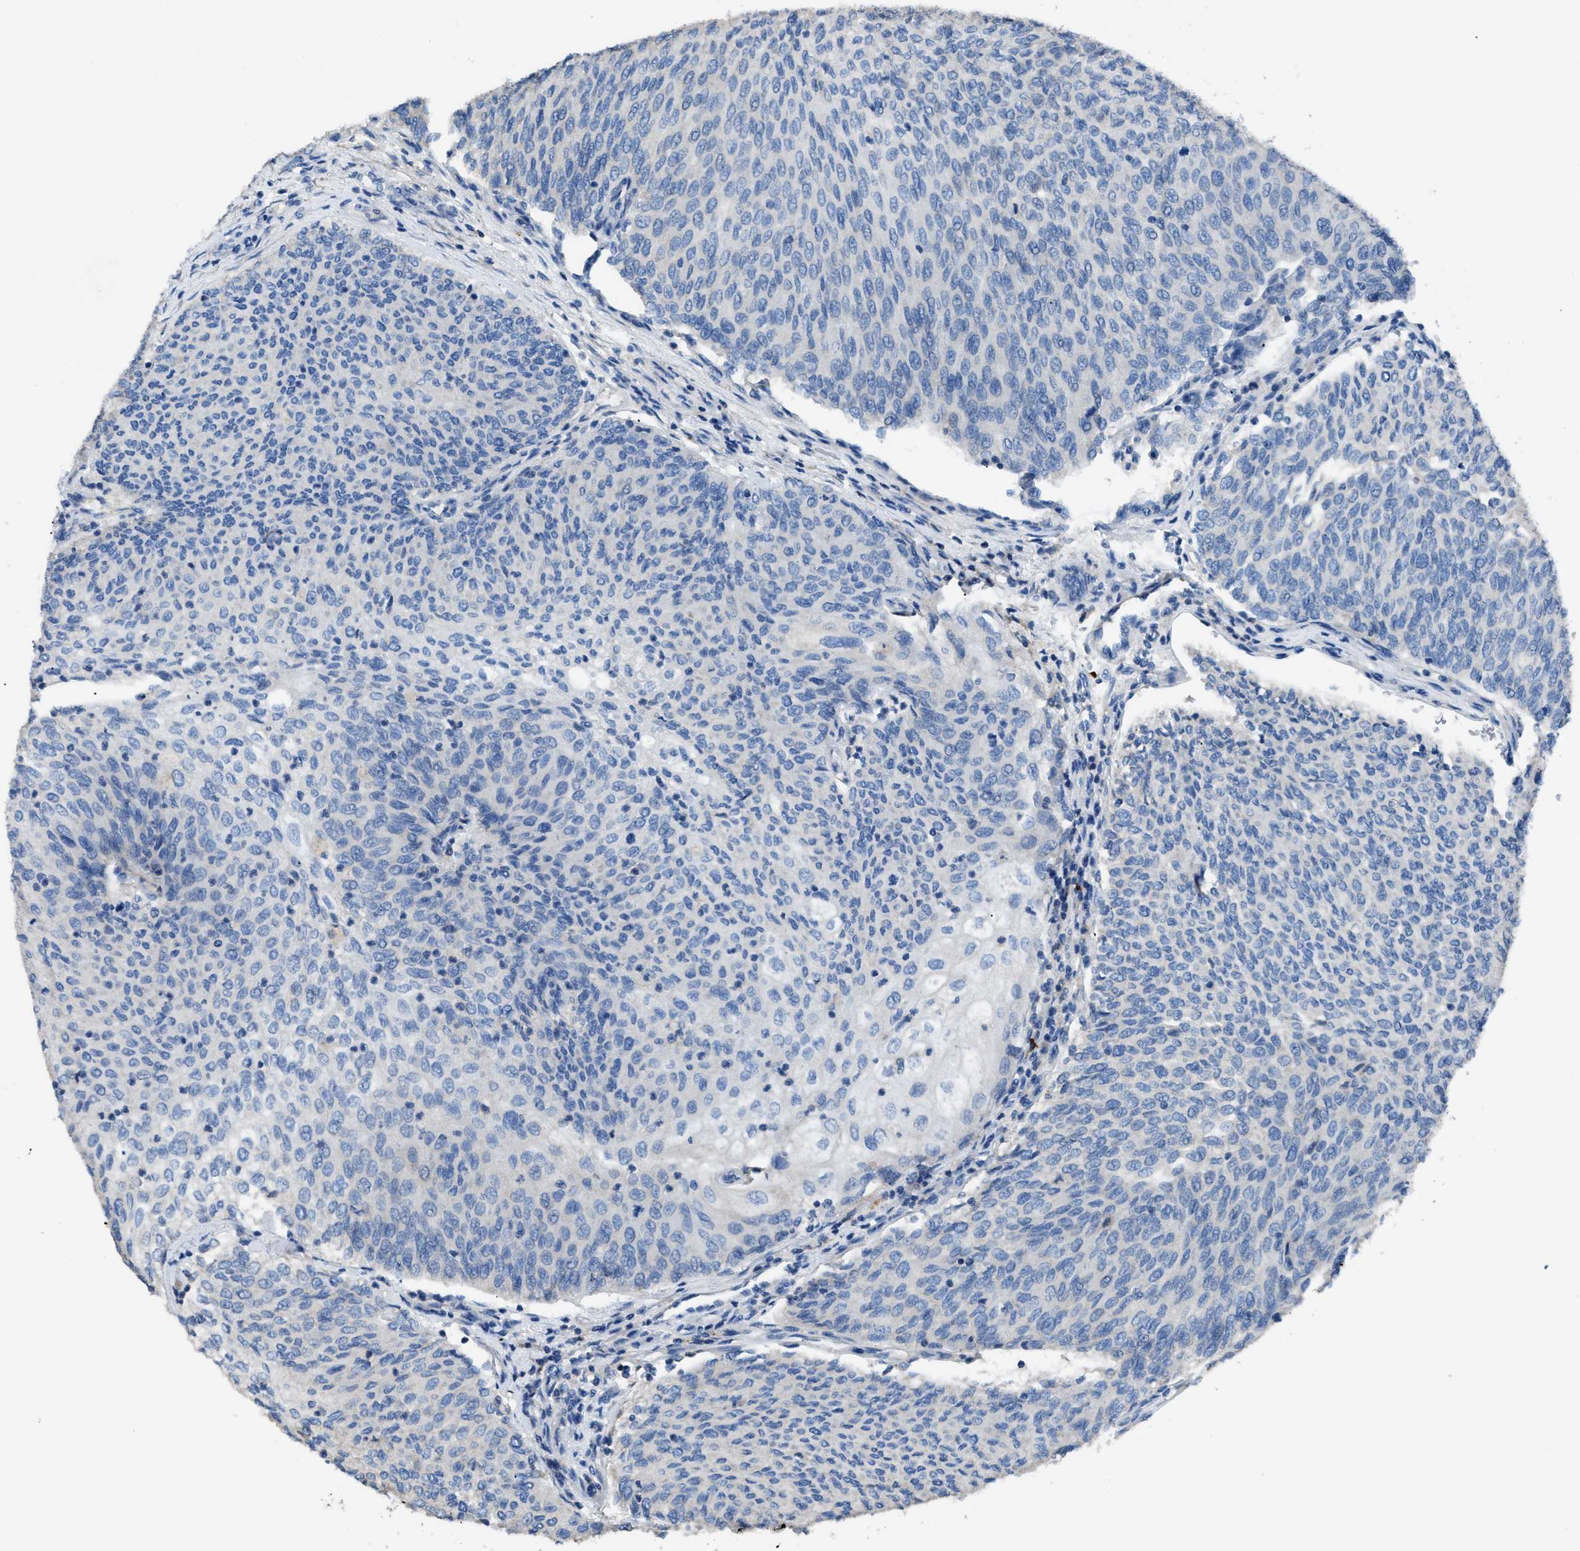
{"staining": {"intensity": "negative", "quantity": "none", "location": "none"}, "tissue": "urothelial cancer", "cell_type": "Tumor cells", "image_type": "cancer", "snomed": [{"axis": "morphology", "description": "Urothelial carcinoma, Low grade"}, {"axis": "topography", "description": "Urinary bladder"}], "caption": "Protein analysis of urothelial cancer shows no significant expression in tumor cells. The staining was performed using DAB to visualize the protein expression in brown, while the nuclei were stained in blue with hematoxylin (Magnification: 20x).", "gene": "SGCZ", "patient": {"sex": "female", "age": 79}}